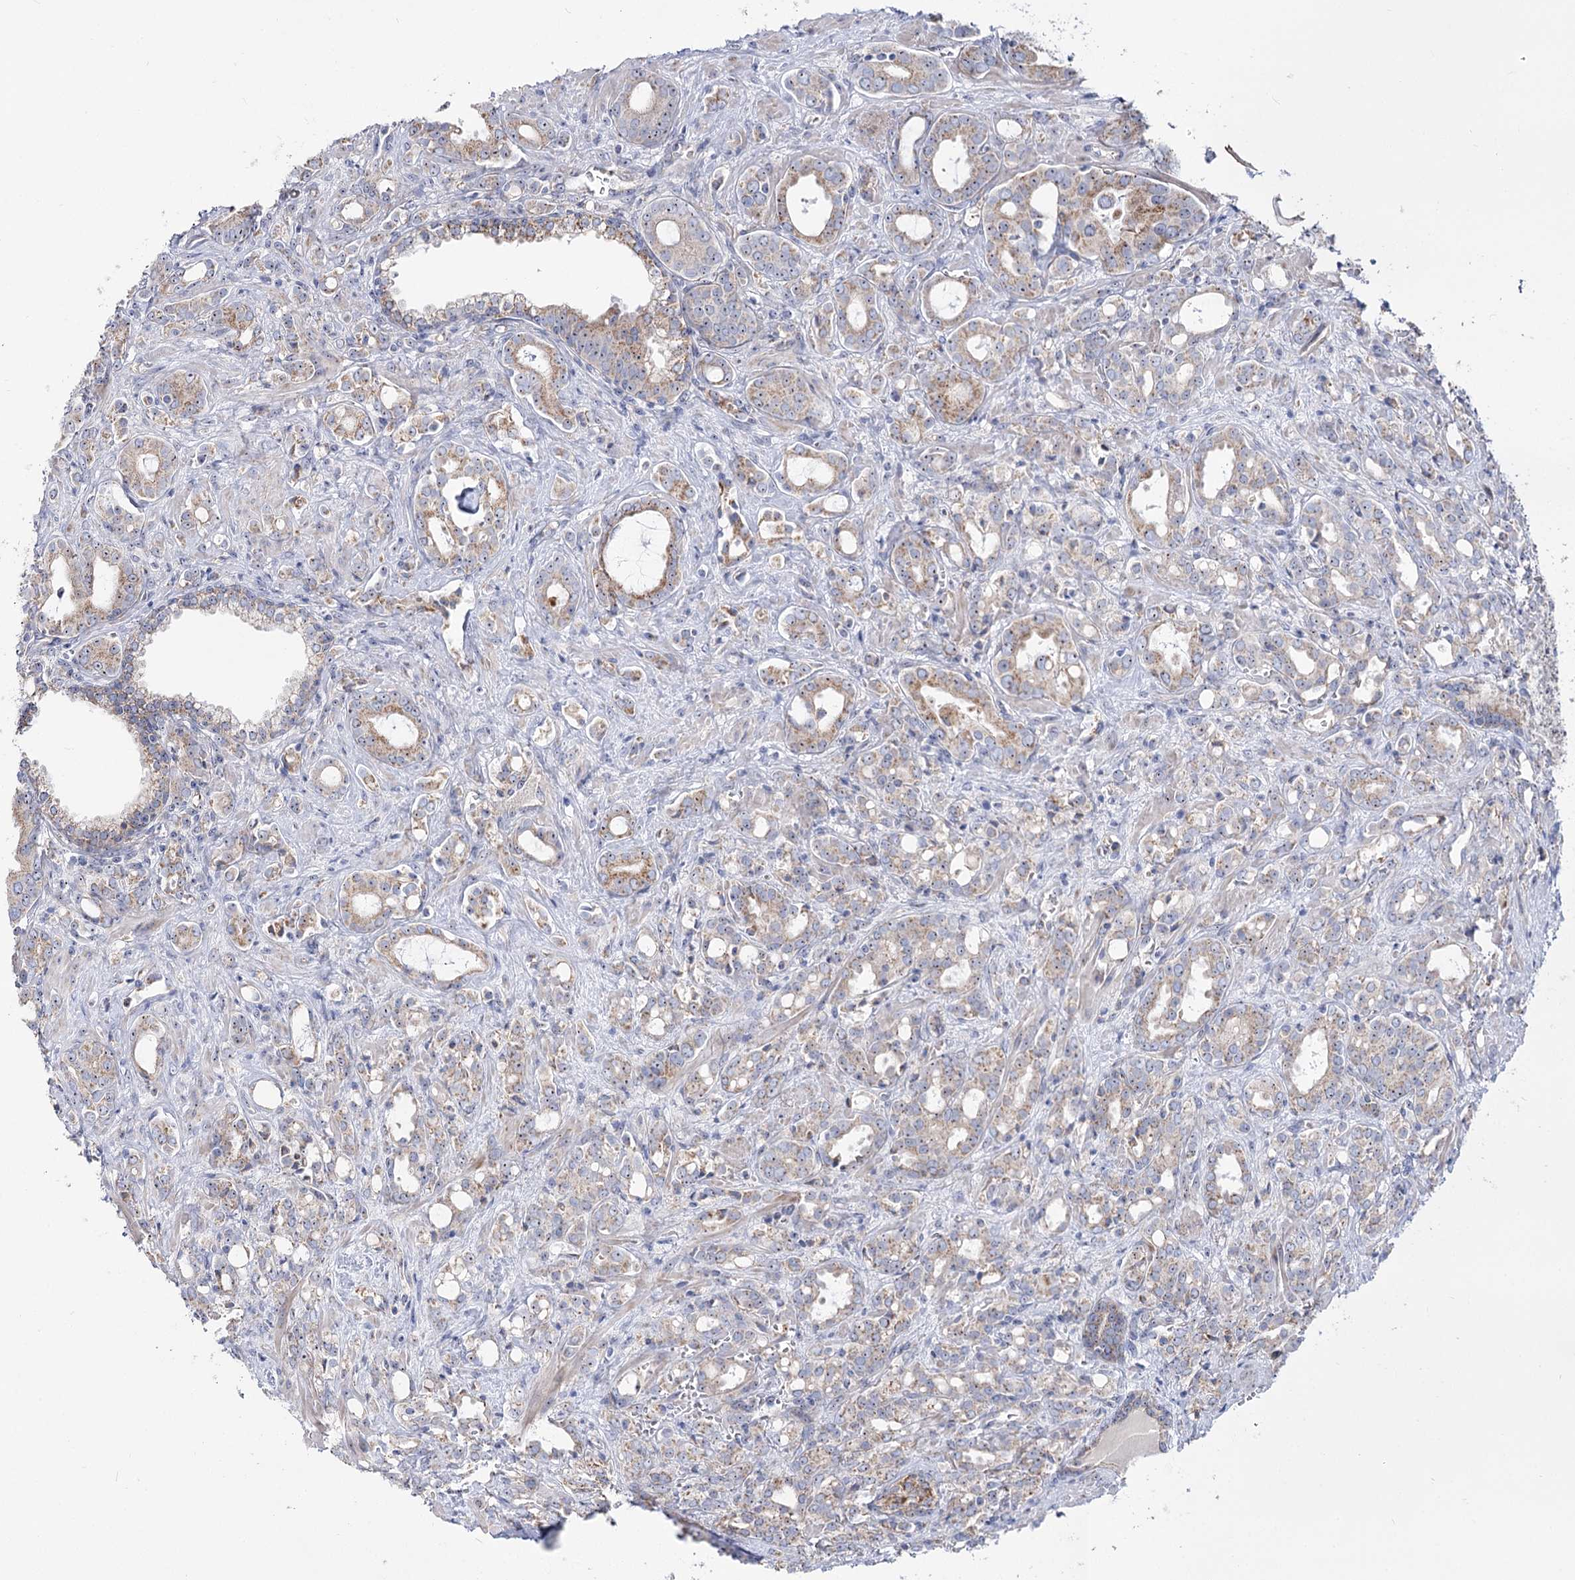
{"staining": {"intensity": "weak", "quantity": ">75%", "location": "cytoplasmic/membranous,nuclear"}, "tissue": "prostate cancer", "cell_type": "Tumor cells", "image_type": "cancer", "snomed": [{"axis": "morphology", "description": "Adenocarcinoma, High grade"}, {"axis": "topography", "description": "Prostate"}], "caption": "Prostate cancer (adenocarcinoma (high-grade)) stained with a protein marker shows weak staining in tumor cells.", "gene": "SUOX", "patient": {"sex": "male", "age": 72}}